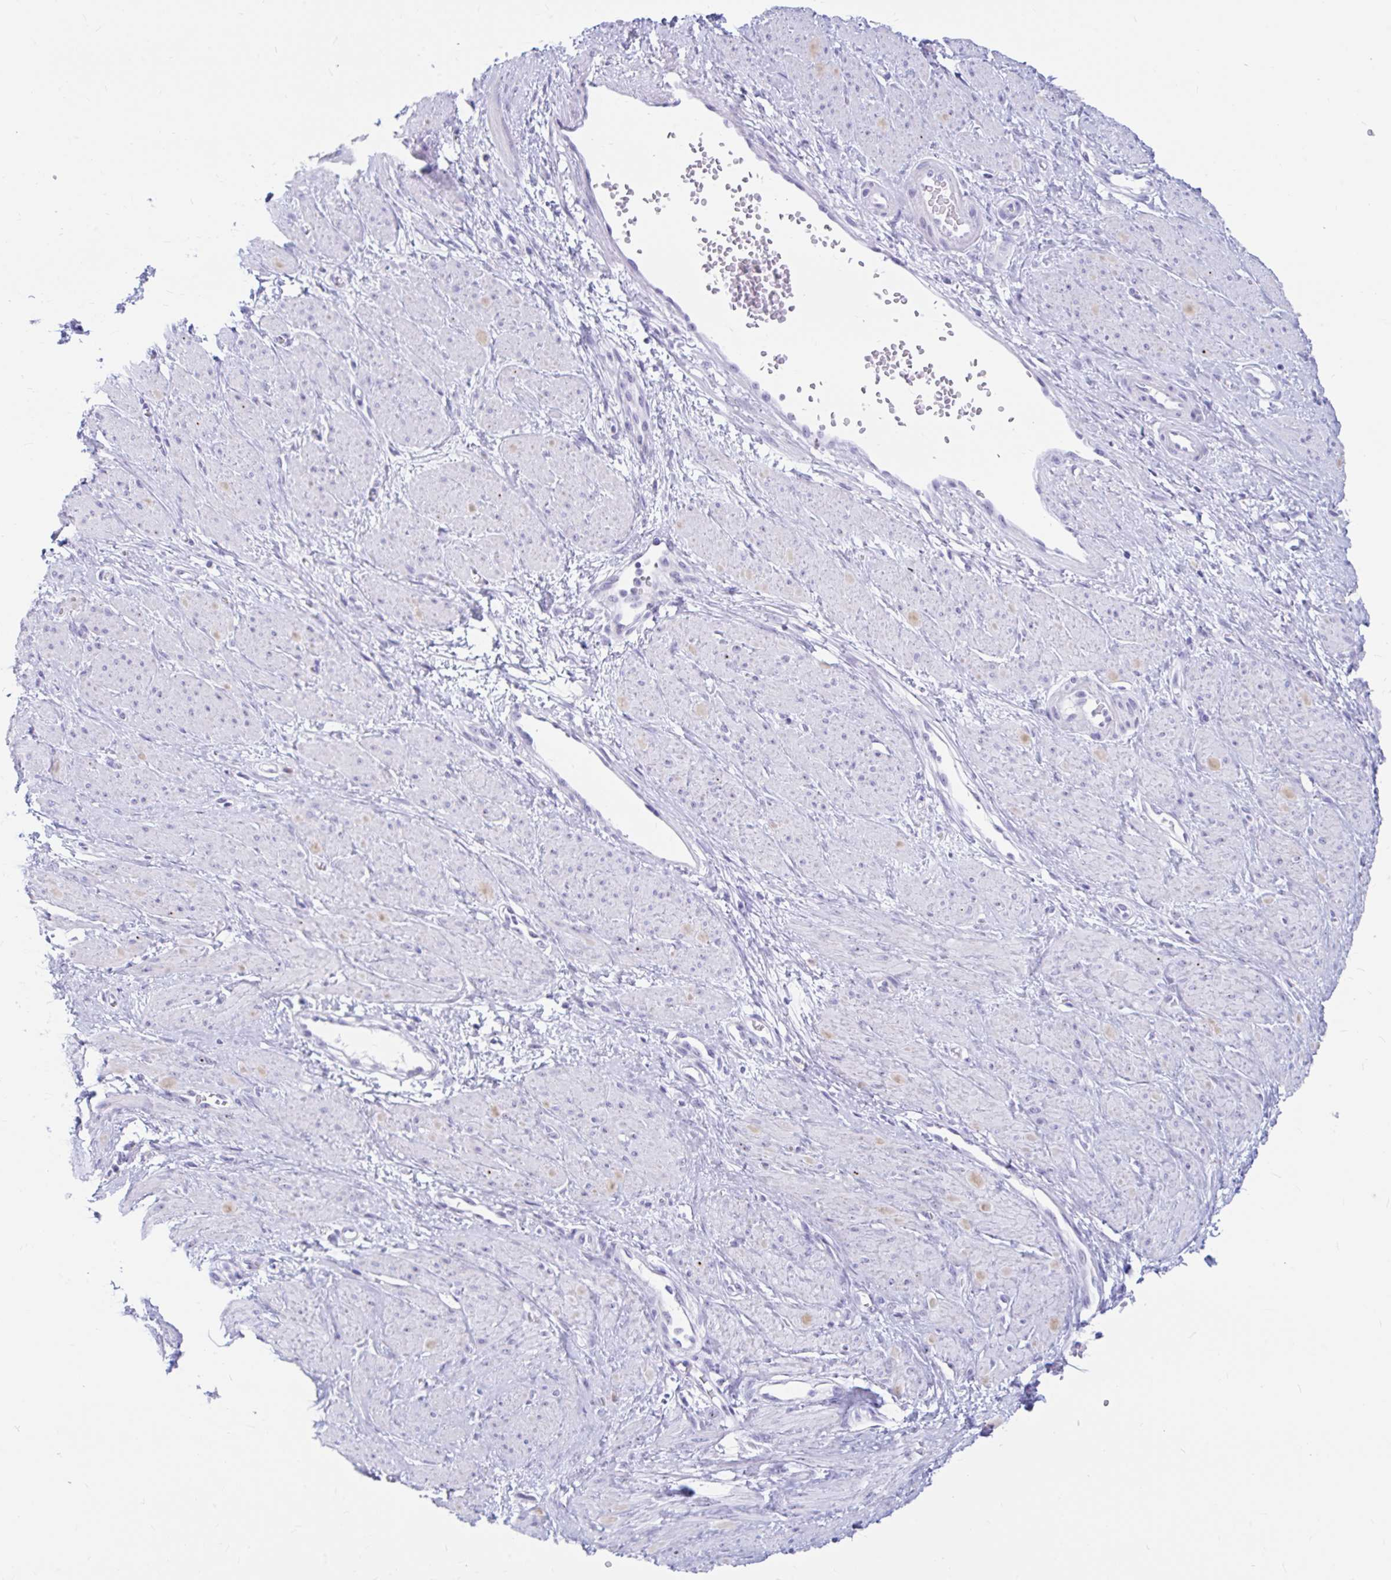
{"staining": {"intensity": "negative", "quantity": "none", "location": "none"}, "tissue": "smooth muscle", "cell_type": "Smooth muscle cells", "image_type": "normal", "snomed": [{"axis": "morphology", "description": "Normal tissue, NOS"}, {"axis": "topography", "description": "Smooth muscle"}, {"axis": "topography", "description": "Uterus"}], "caption": "A high-resolution image shows IHC staining of normal smooth muscle, which reveals no significant positivity in smooth muscle cells.", "gene": "FTSJ3", "patient": {"sex": "female", "age": 39}}